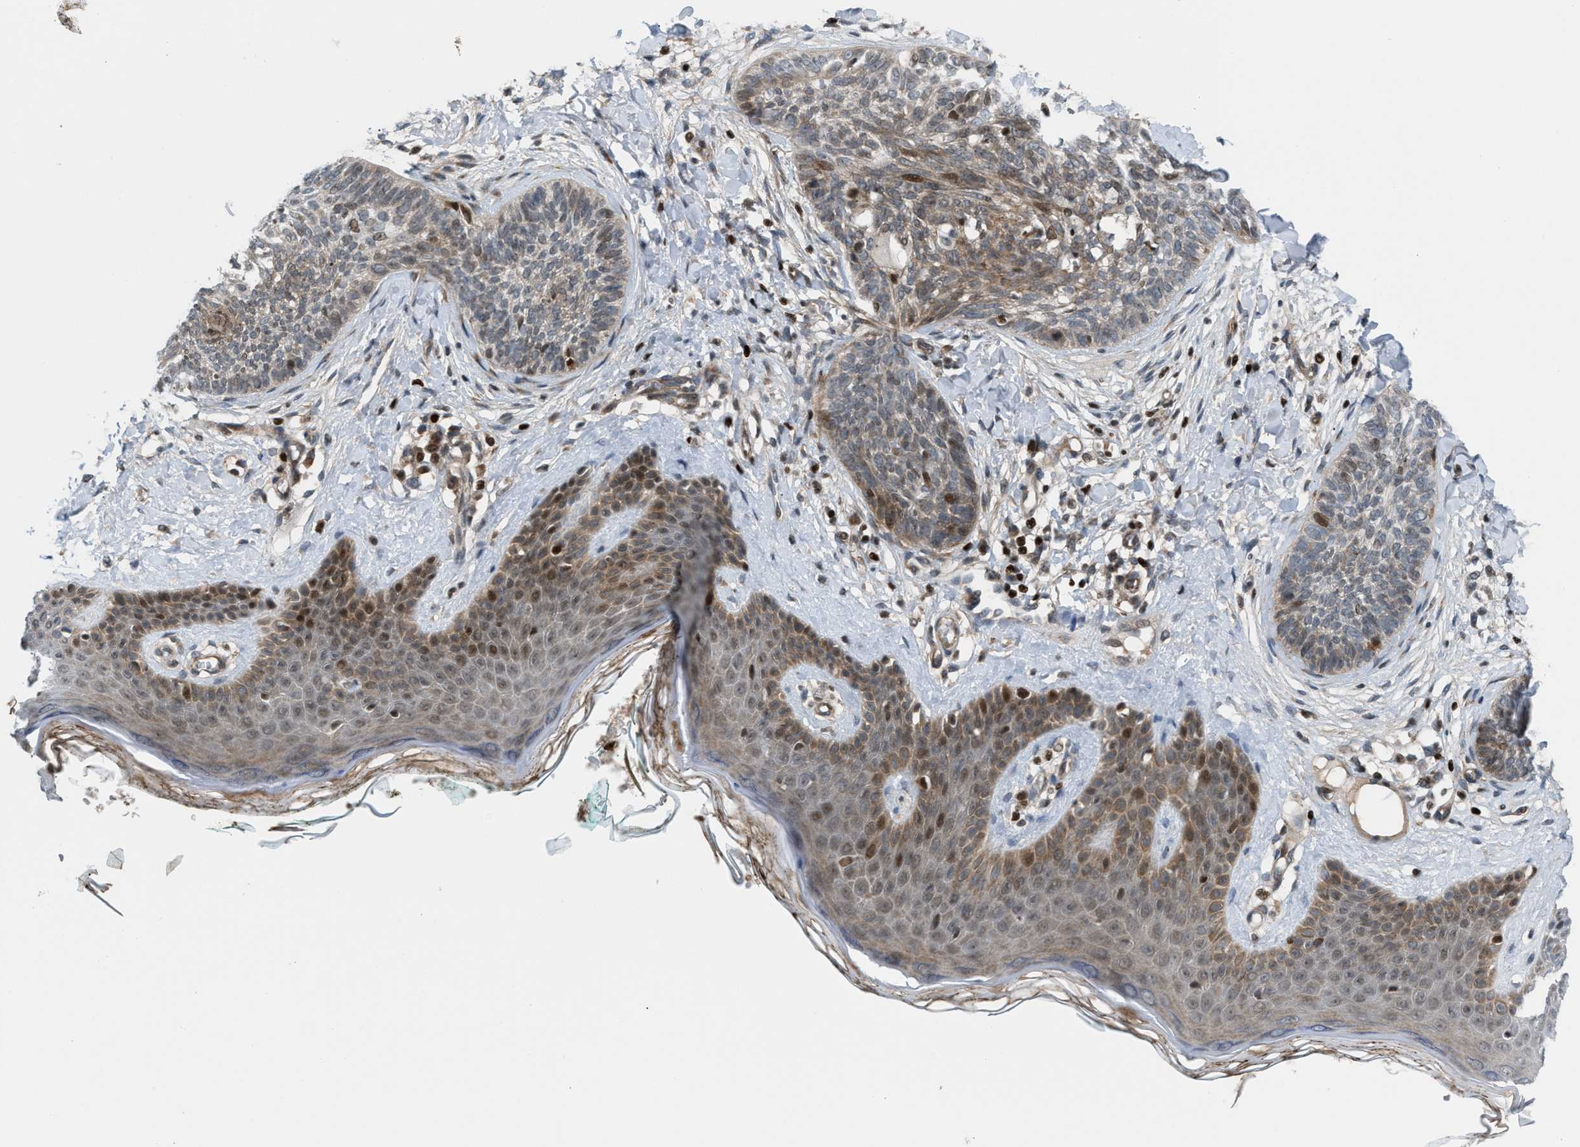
{"staining": {"intensity": "weak", "quantity": "<25%", "location": "cytoplasmic/membranous,nuclear"}, "tissue": "skin cancer", "cell_type": "Tumor cells", "image_type": "cancer", "snomed": [{"axis": "morphology", "description": "Basal cell carcinoma"}, {"axis": "topography", "description": "Skin"}], "caption": "Immunohistochemical staining of skin cancer (basal cell carcinoma) displays no significant staining in tumor cells.", "gene": "ZNF276", "patient": {"sex": "female", "age": 59}}